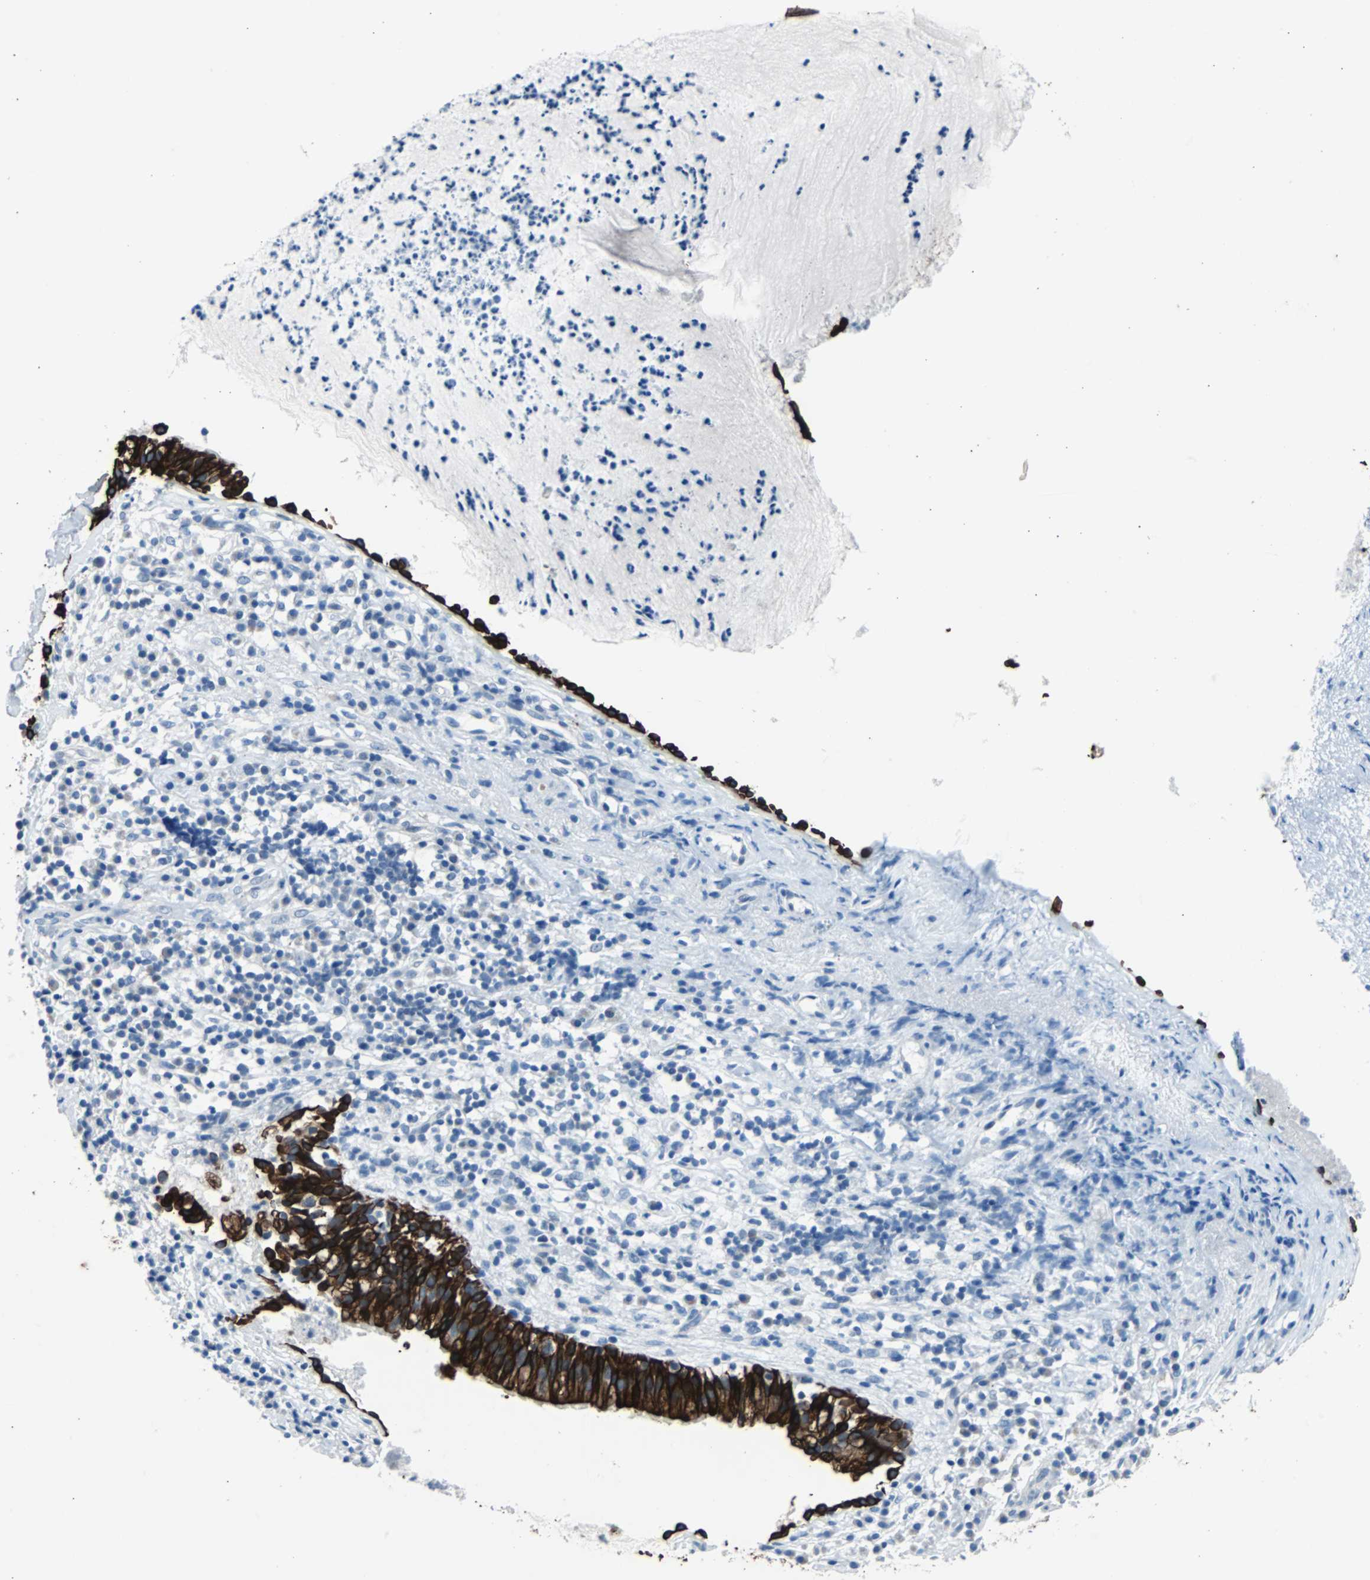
{"staining": {"intensity": "strong", "quantity": ">75%", "location": "cytoplasmic/membranous"}, "tissue": "nasopharynx", "cell_type": "Respiratory epithelial cells", "image_type": "normal", "snomed": [{"axis": "morphology", "description": "Normal tissue, NOS"}, {"axis": "topography", "description": "Nasopharynx"}], "caption": "IHC of normal human nasopharynx shows high levels of strong cytoplasmic/membranous expression in about >75% of respiratory epithelial cells. The staining was performed using DAB (3,3'-diaminobenzidine) to visualize the protein expression in brown, while the nuclei were stained in blue with hematoxylin (Magnification: 20x).", "gene": "KRT7", "patient": {"sex": "male", "age": 21}}